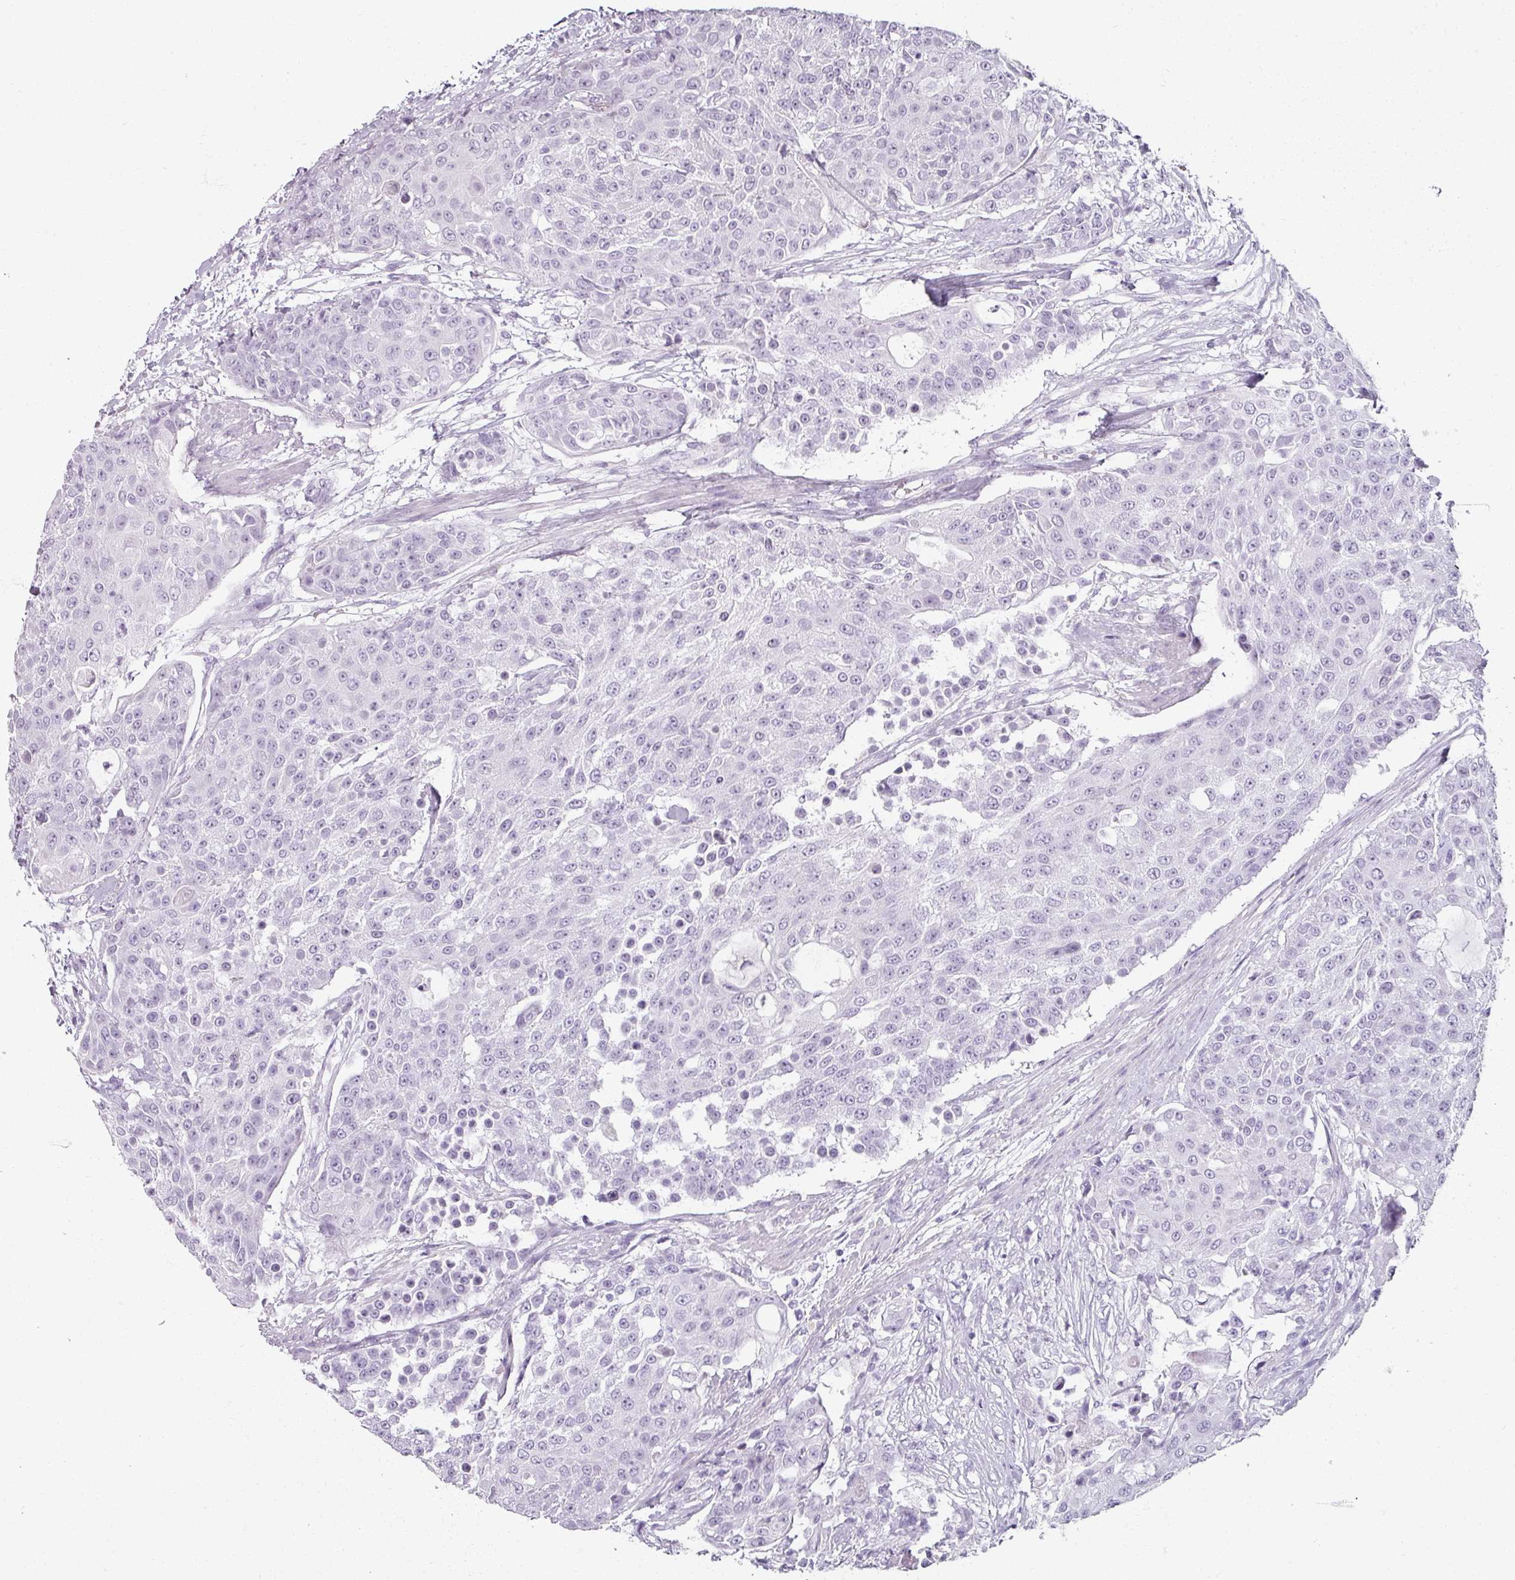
{"staining": {"intensity": "negative", "quantity": "none", "location": "none"}, "tissue": "urothelial cancer", "cell_type": "Tumor cells", "image_type": "cancer", "snomed": [{"axis": "morphology", "description": "Urothelial carcinoma, High grade"}, {"axis": "topography", "description": "Urinary bladder"}], "caption": "High power microscopy photomicrograph of an immunohistochemistry micrograph of urothelial cancer, revealing no significant expression in tumor cells.", "gene": "REG3G", "patient": {"sex": "female", "age": 63}}